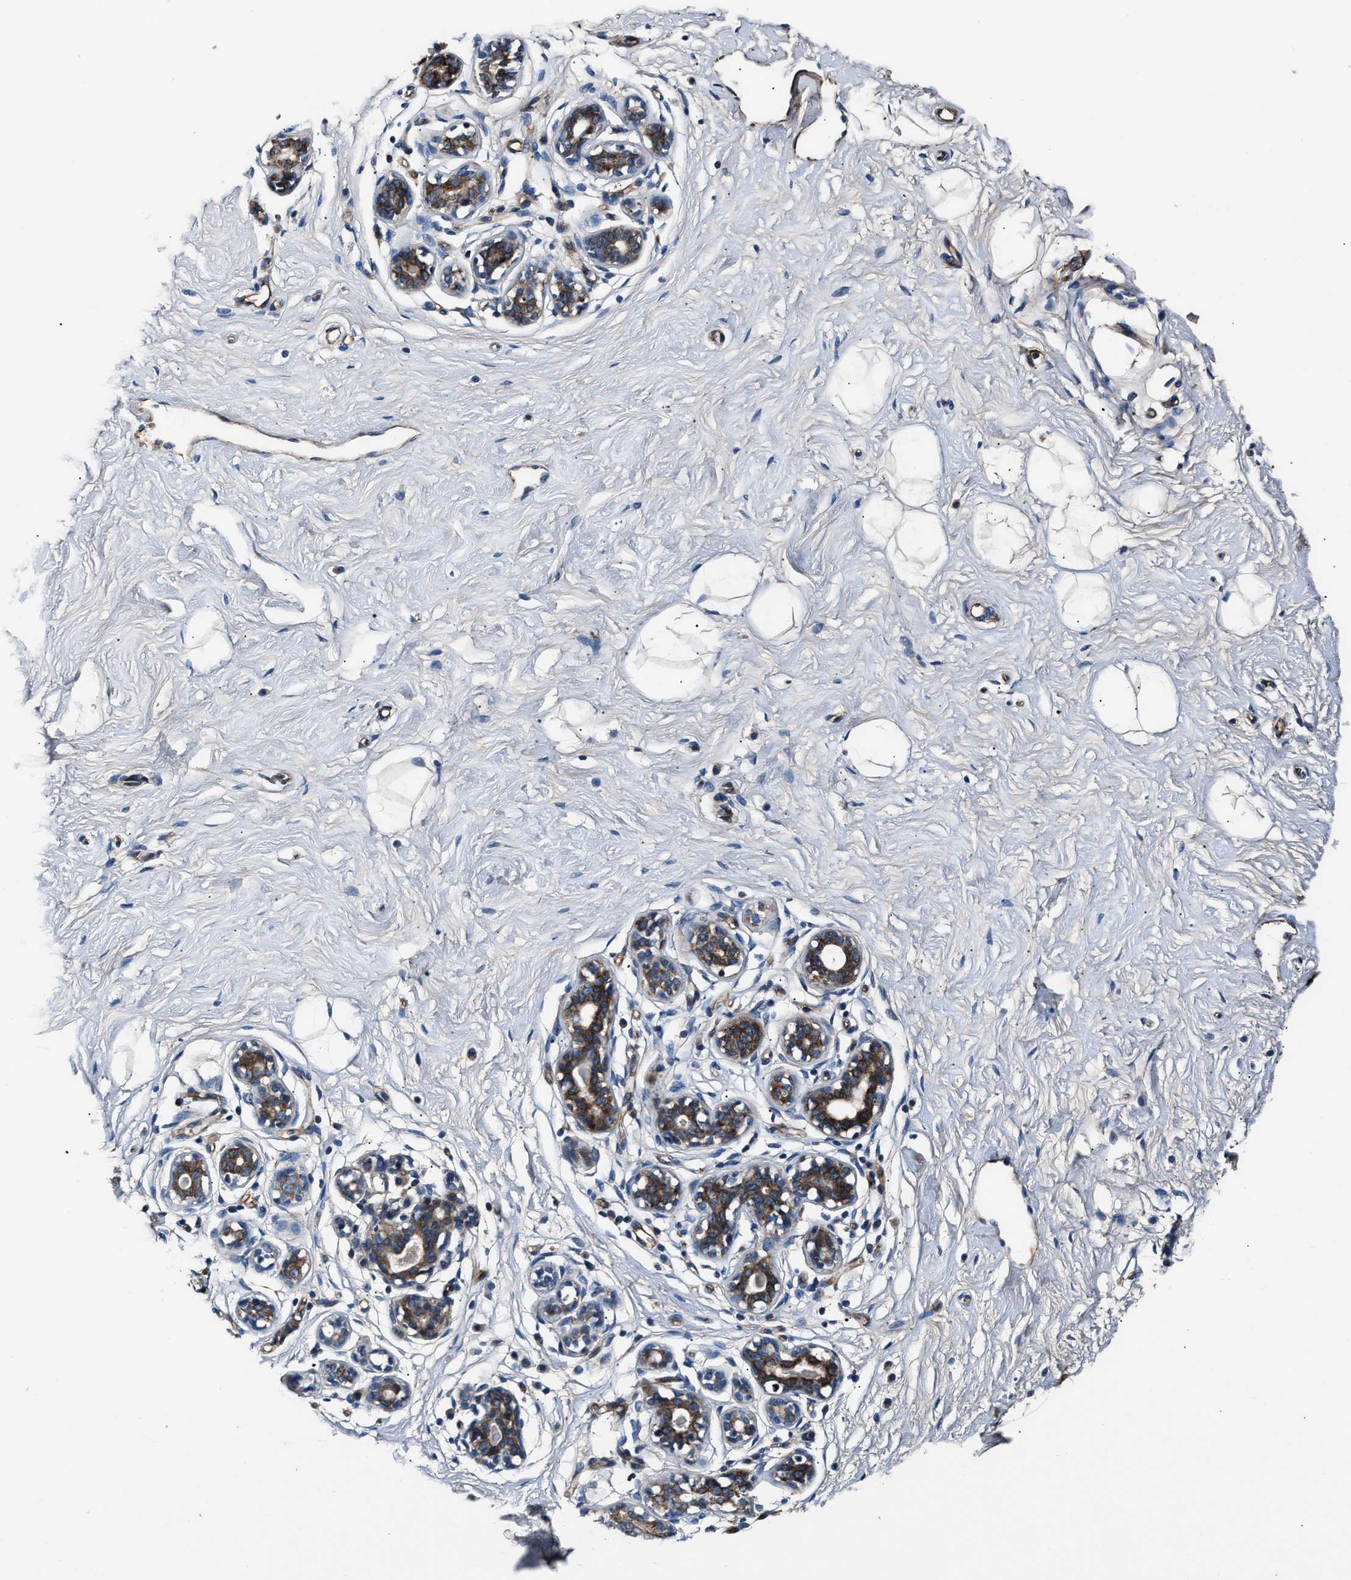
{"staining": {"intensity": "negative", "quantity": "none", "location": "none"}, "tissue": "breast", "cell_type": "Adipocytes", "image_type": "normal", "snomed": [{"axis": "morphology", "description": "Normal tissue, NOS"}, {"axis": "topography", "description": "Breast"}], "caption": "Immunohistochemistry photomicrograph of unremarkable human breast stained for a protein (brown), which shows no staining in adipocytes. (Stains: DAB immunohistochemistry (IHC) with hematoxylin counter stain, Microscopy: brightfield microscopy at high magnification).", "gene": "ENSG00000281039", "patient": {"sex": "female", "age": 23}}